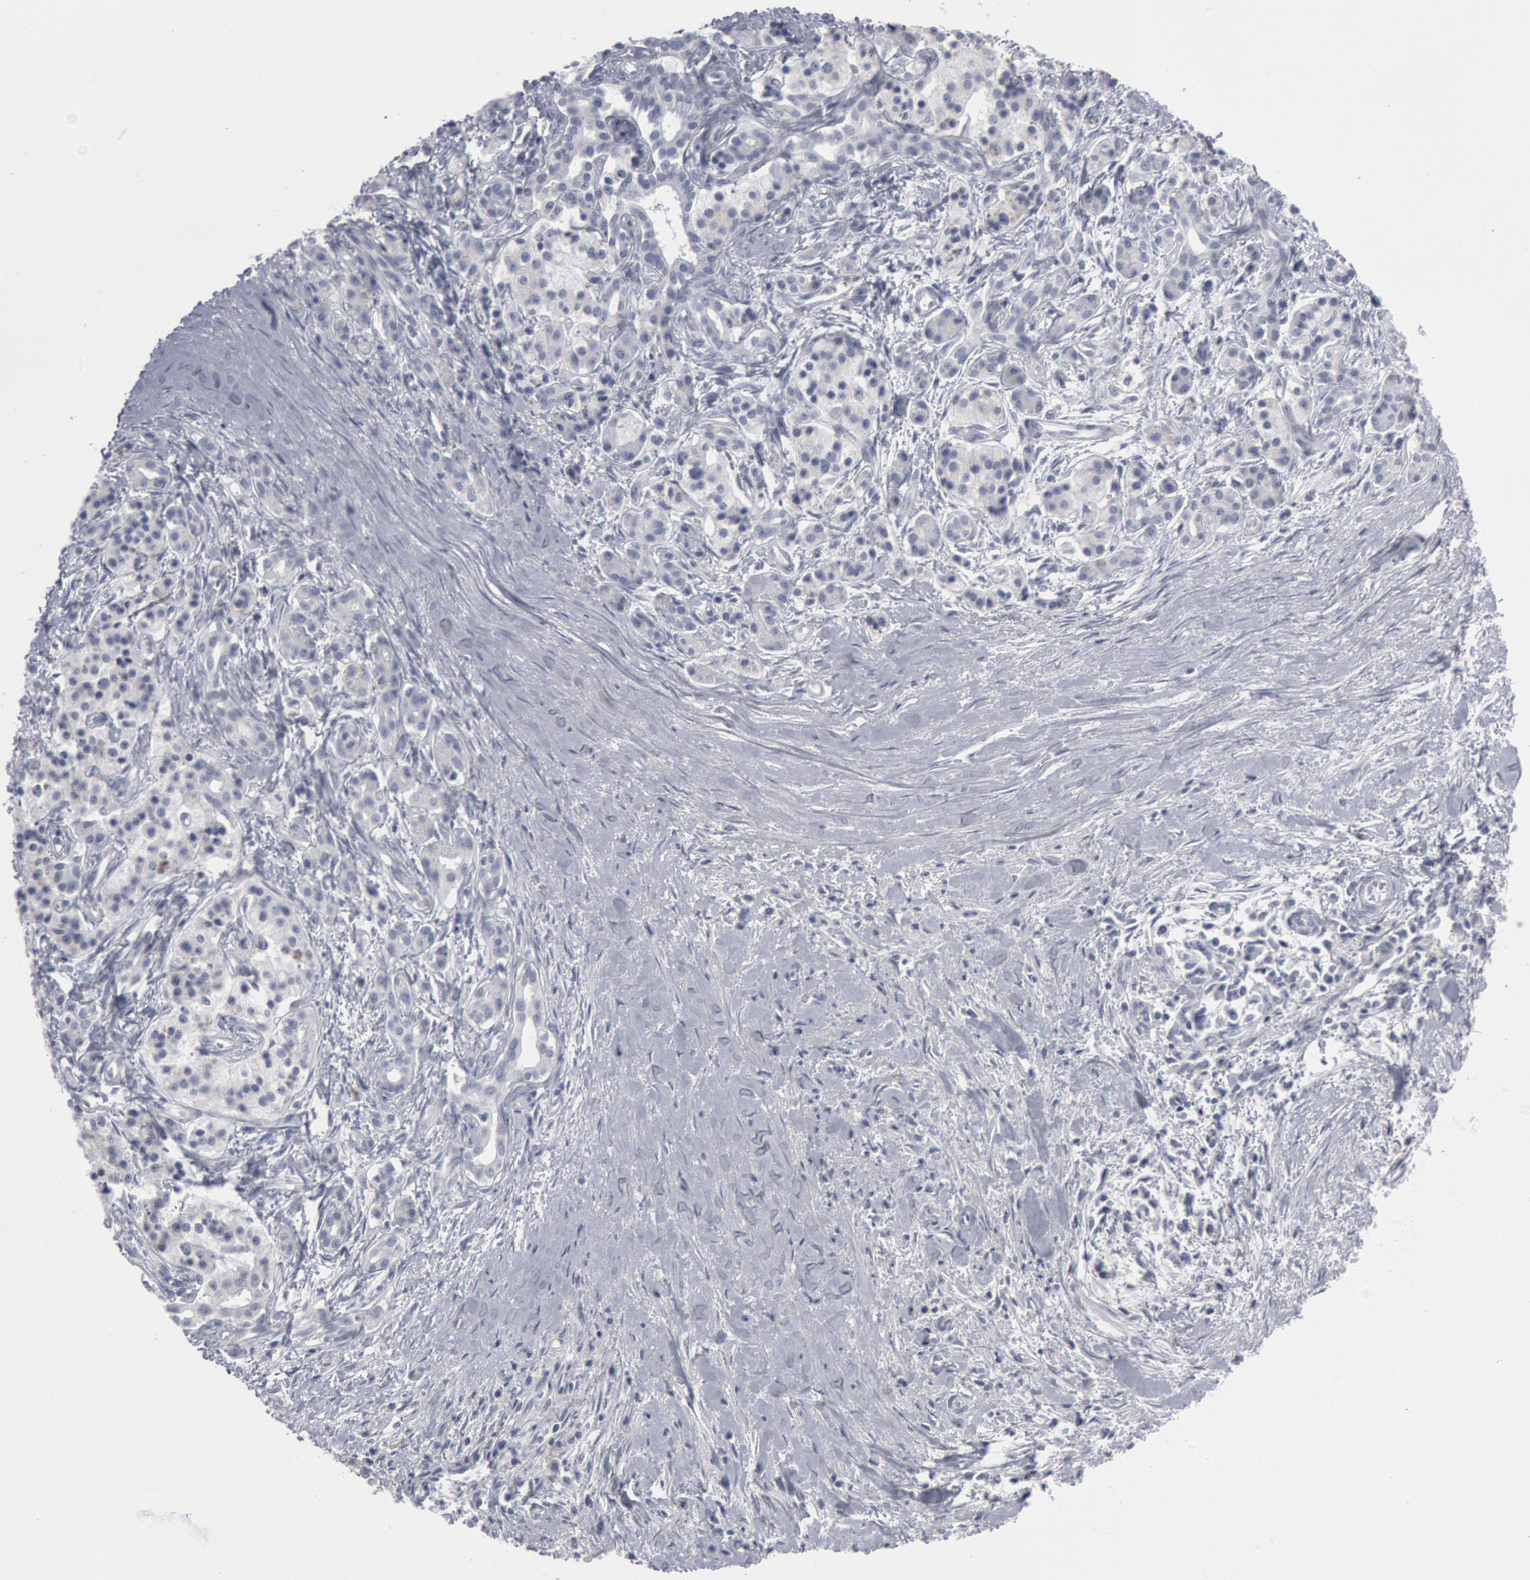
{"staining": {"intensity": "negative", "quantity": "none", "location": "none"}, "tissue": "pancreatic cancer", "cell_type": "Tumor cells", "image_type": "cancer", "snomed": [{"axis": "morphology", "description": "Adenocarcinoma, NOS"}, {"axis": "topography", "description": "Pancreas"}], "caption": "Pancreatic adenocarcinoma stained for a protein using IHC shows no staining tumor cells.", "gene": "DMC1", "patient": {"sex": "male", "age": 59}}